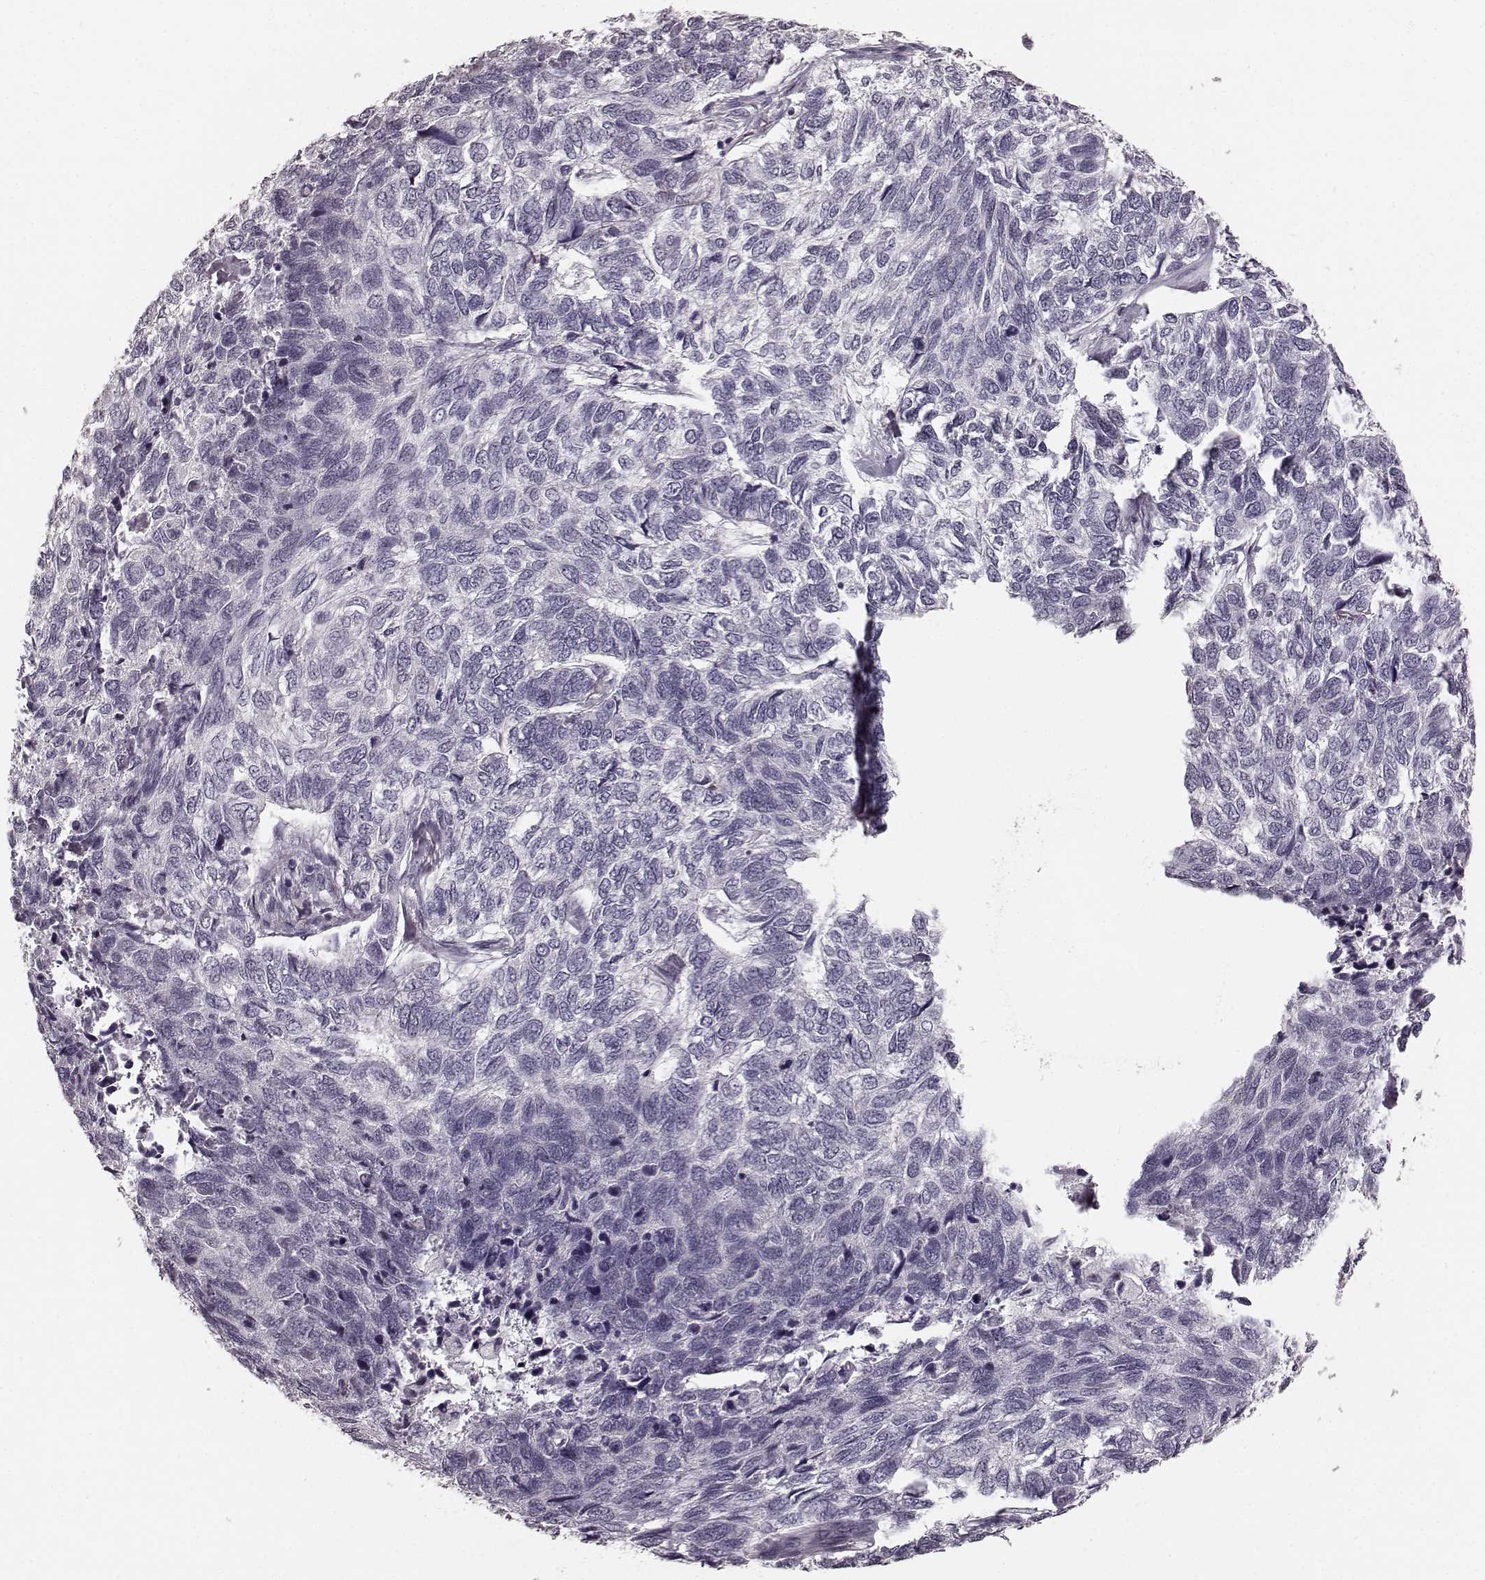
{"staining": {"intensity": "negative", "quantity": "none", "location": "none"}, "tissue": "skin cancer", "cell_type": "Tumor cells", "image_type": "cancer", "snomed": [{"axis": "morphology", "description": "Basal cell carcinoma"}, {"axis": "topography", "description": "Skin"}], "caption": "This is an IHC micrograph of basal cell carcinoma (skin). There is no staining in tumor cells.", "gene": "RIT2", "patient": {"sex": "female", "age": 65}}